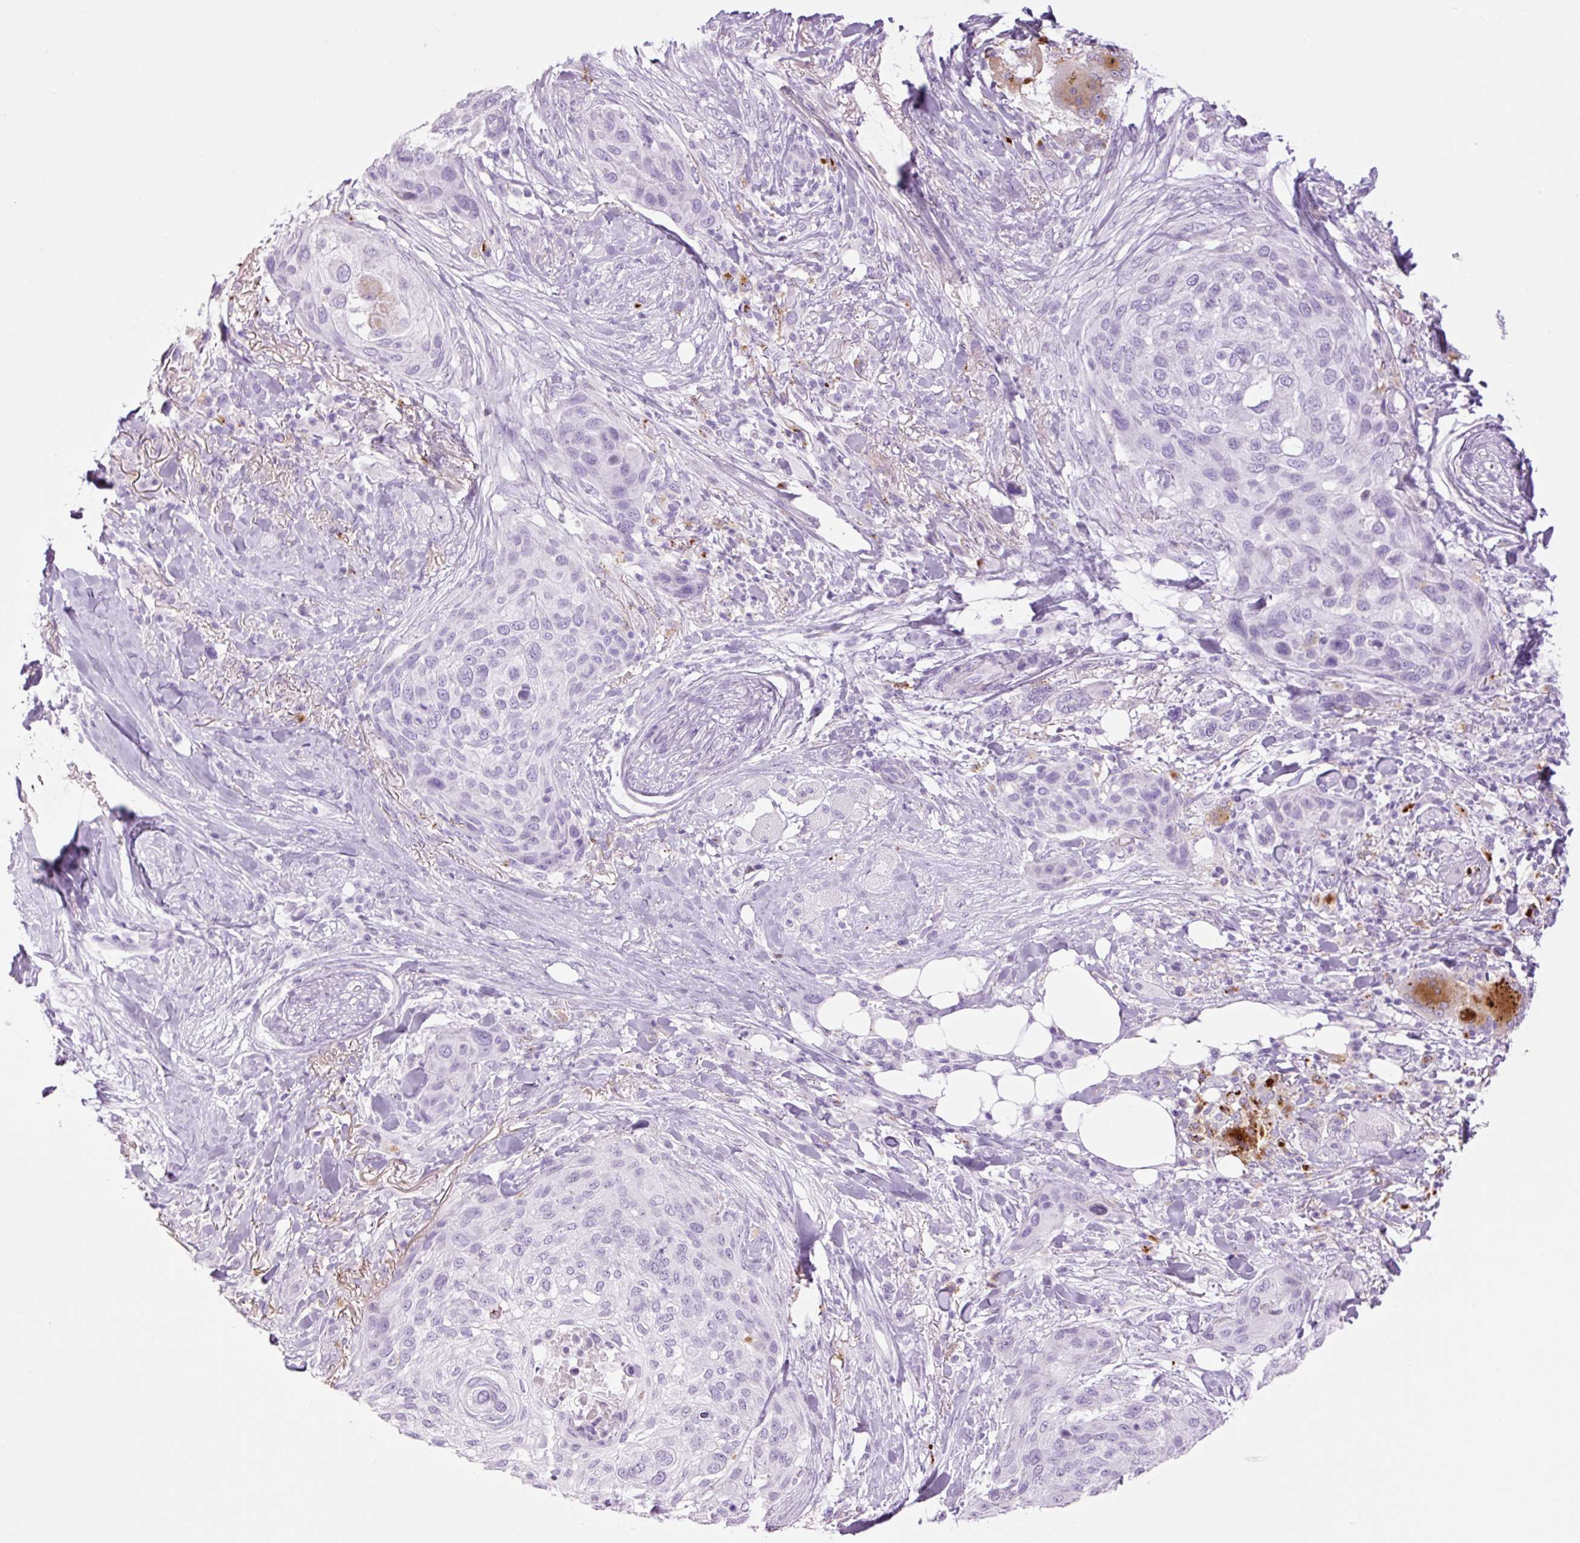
{"staining": {"intensity": "negative", "quantity": "none", "location": "none"}, "tissue": "skin cancer", "cell_type": "Tumor cells", "image_type": "cancer", "snomed": [{"axis": "morphology", "description": "Squamous cell carcinoma, NOS"}, {"axis": "topography", "description": "Skin"}], "caption": "This is an IHC image of skin cancer. There is no staining in tumor cells.", "gene": "LYZ", "patient": {"sex": "female", "age": 87}}